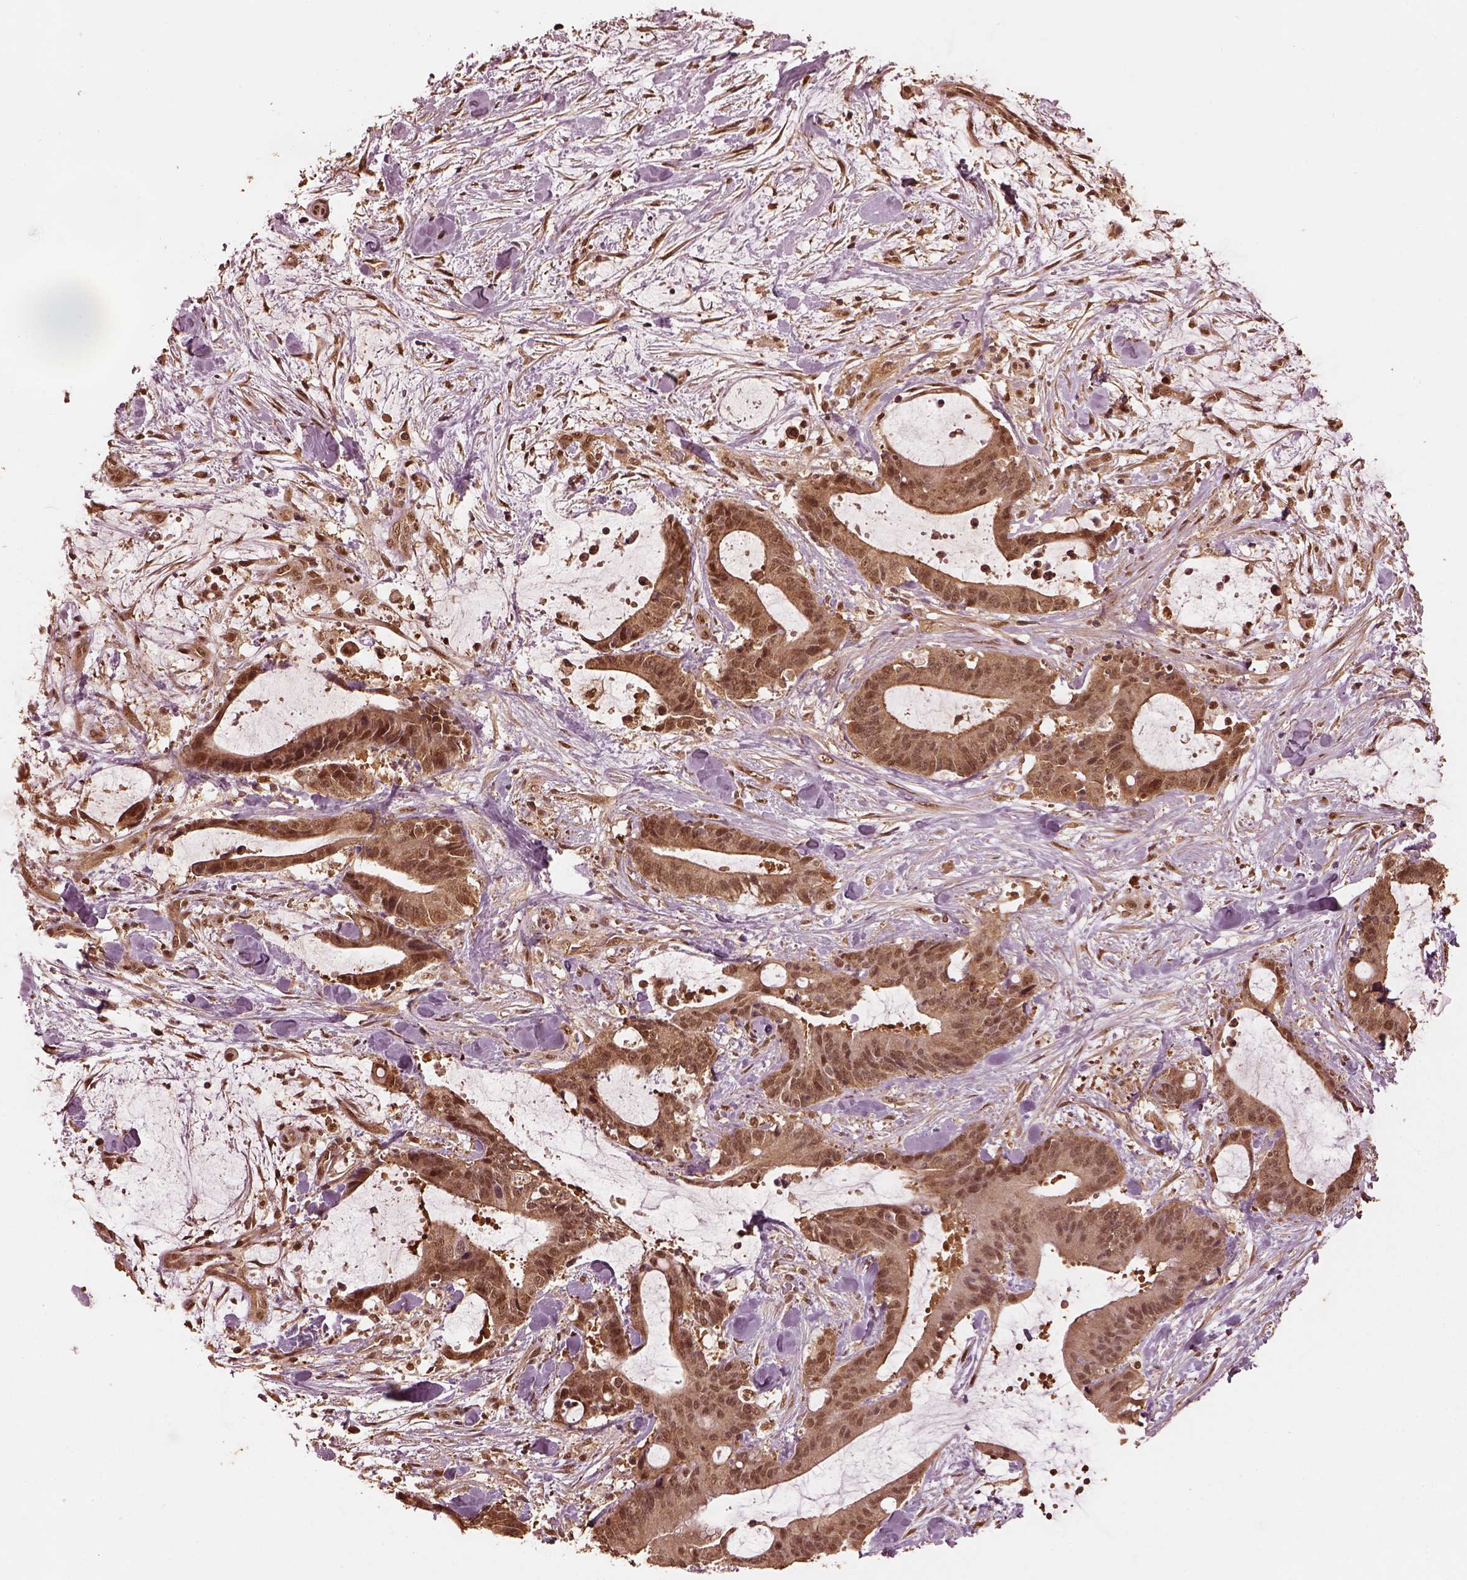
{"staining": {"intensity": "moderate", "quantity": ">75%", "location": "cytoplasmic/membranous,nuclear"}, "tissue": "liver cancer", "cell_type": "Tumor cells", "image_type": "cancer", "snomed": [{"axis": "morphology", "description": "Cholangiocarcinoma"}, {"axis": "topography", "description": "Liver"}], "caption": "Cholangiocarcinoma (liver) tissue demonstrates moderate cytoplasmic/membranous and nuclear positivity in approximately >75% of tumor cells, visualized by immunohistochemistry. Nuclei are stained in blue.", "gene": "PSMC5", "patient": {"sex": "female", "age": 73}}